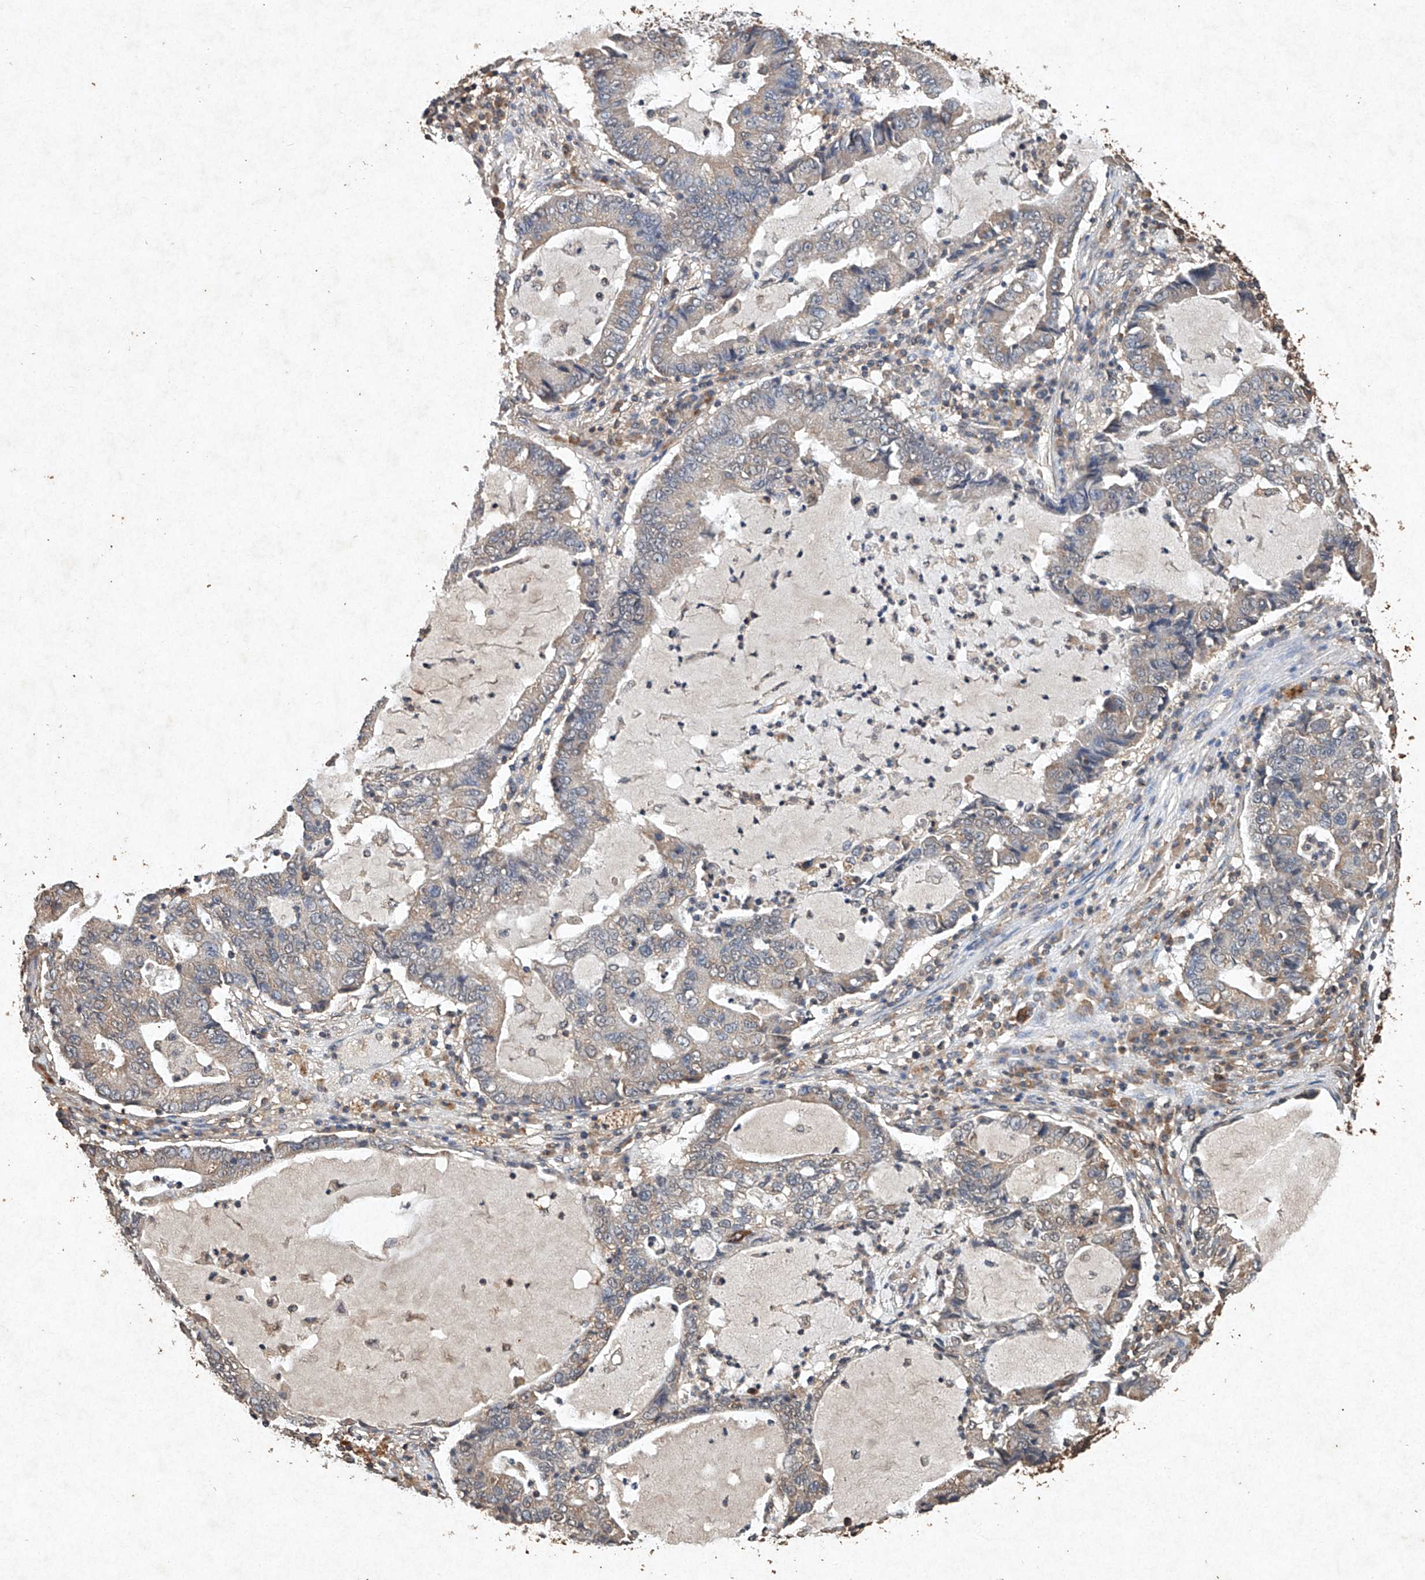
{"staining": {"intensity": "negative", "quantity": "none", "location": "none"}, "tissue": "lung cancer", "cell_type": "Tumor cells", "image_type": "cancer", "snomed": [{"axis": "morphology", "description": "Adenocarcinoma, NOS"}, {"axis": "topography", "description": "Lung"}], "caption": "The IHC photomicrograph has no significant expression in tumor cells of lung cancer tissue. (Brightfield microscopy of DAB (3,3'-diaminobenzidine) IHC at high magnification).", "gene": "STK3", "patient": {"sex": "female", "age": 51}}